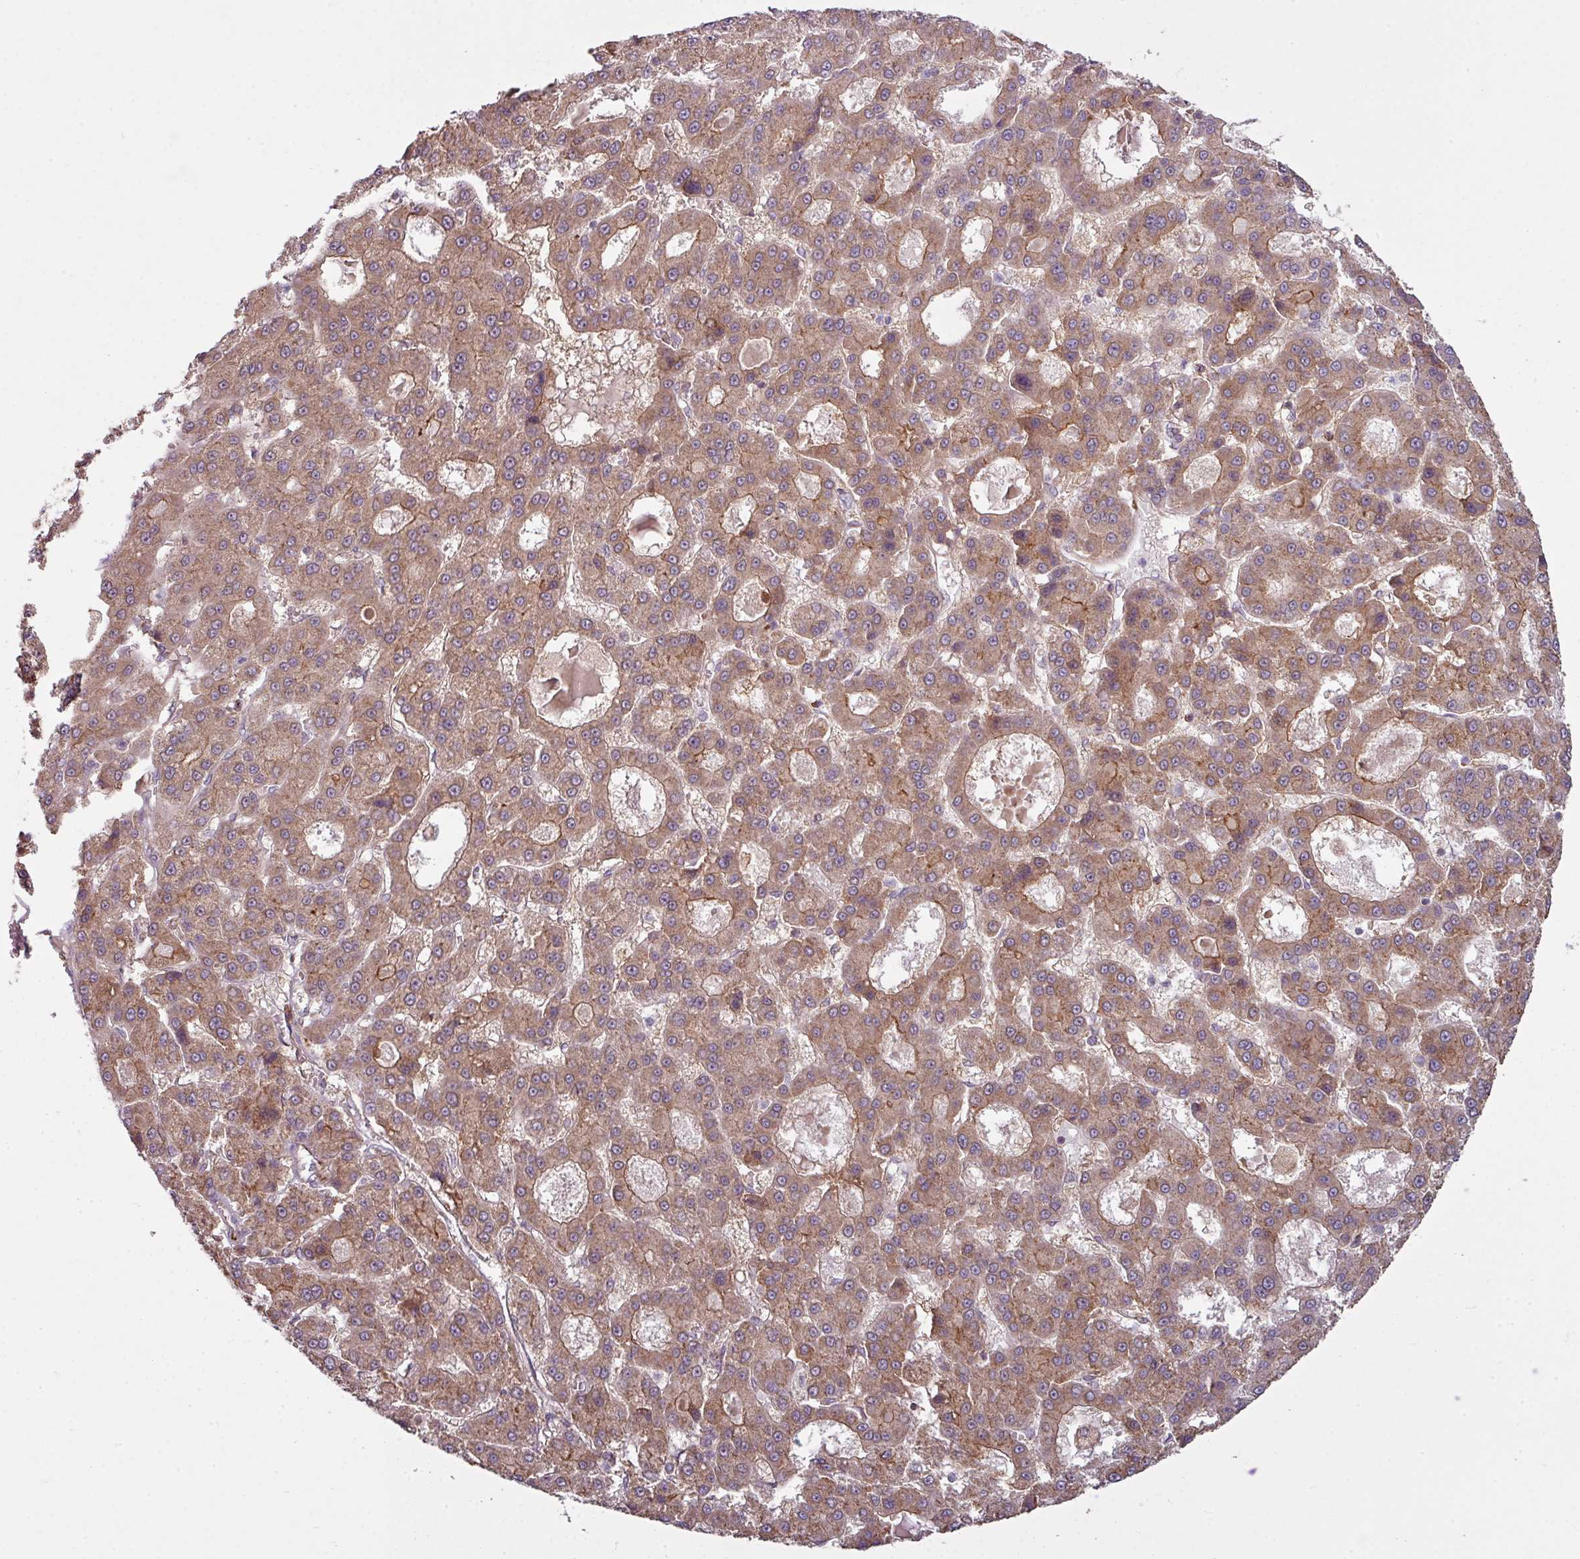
{"staining": {"intensity": "moderate", "quantity": ">75%", "location": "cytoplasmic/membranous"}, "tissue": "liver cancer", "cell_type": "Tumor cells", "image_type": "cancer", "snomed": [{"axis": "morphology", "description": "Carcinoma, Hepatocellular, NOS"}, {"axis": "topography", "description": "Liver"}], "caption": "A medium amount of moderate cytoplasmic/membranous expression is identified in about >75% of tumor cells in liver cancer (hepatocellular carcinoma) tissue. The staining is performed using DAB (3,3'-diaminobenzidine) brown chromogen to label protein expression. The nuclei are counter-stained blue using hematoxylin.", "gene": "ZC2HC1C", "patient": {"sex": "male", "age": 70}}